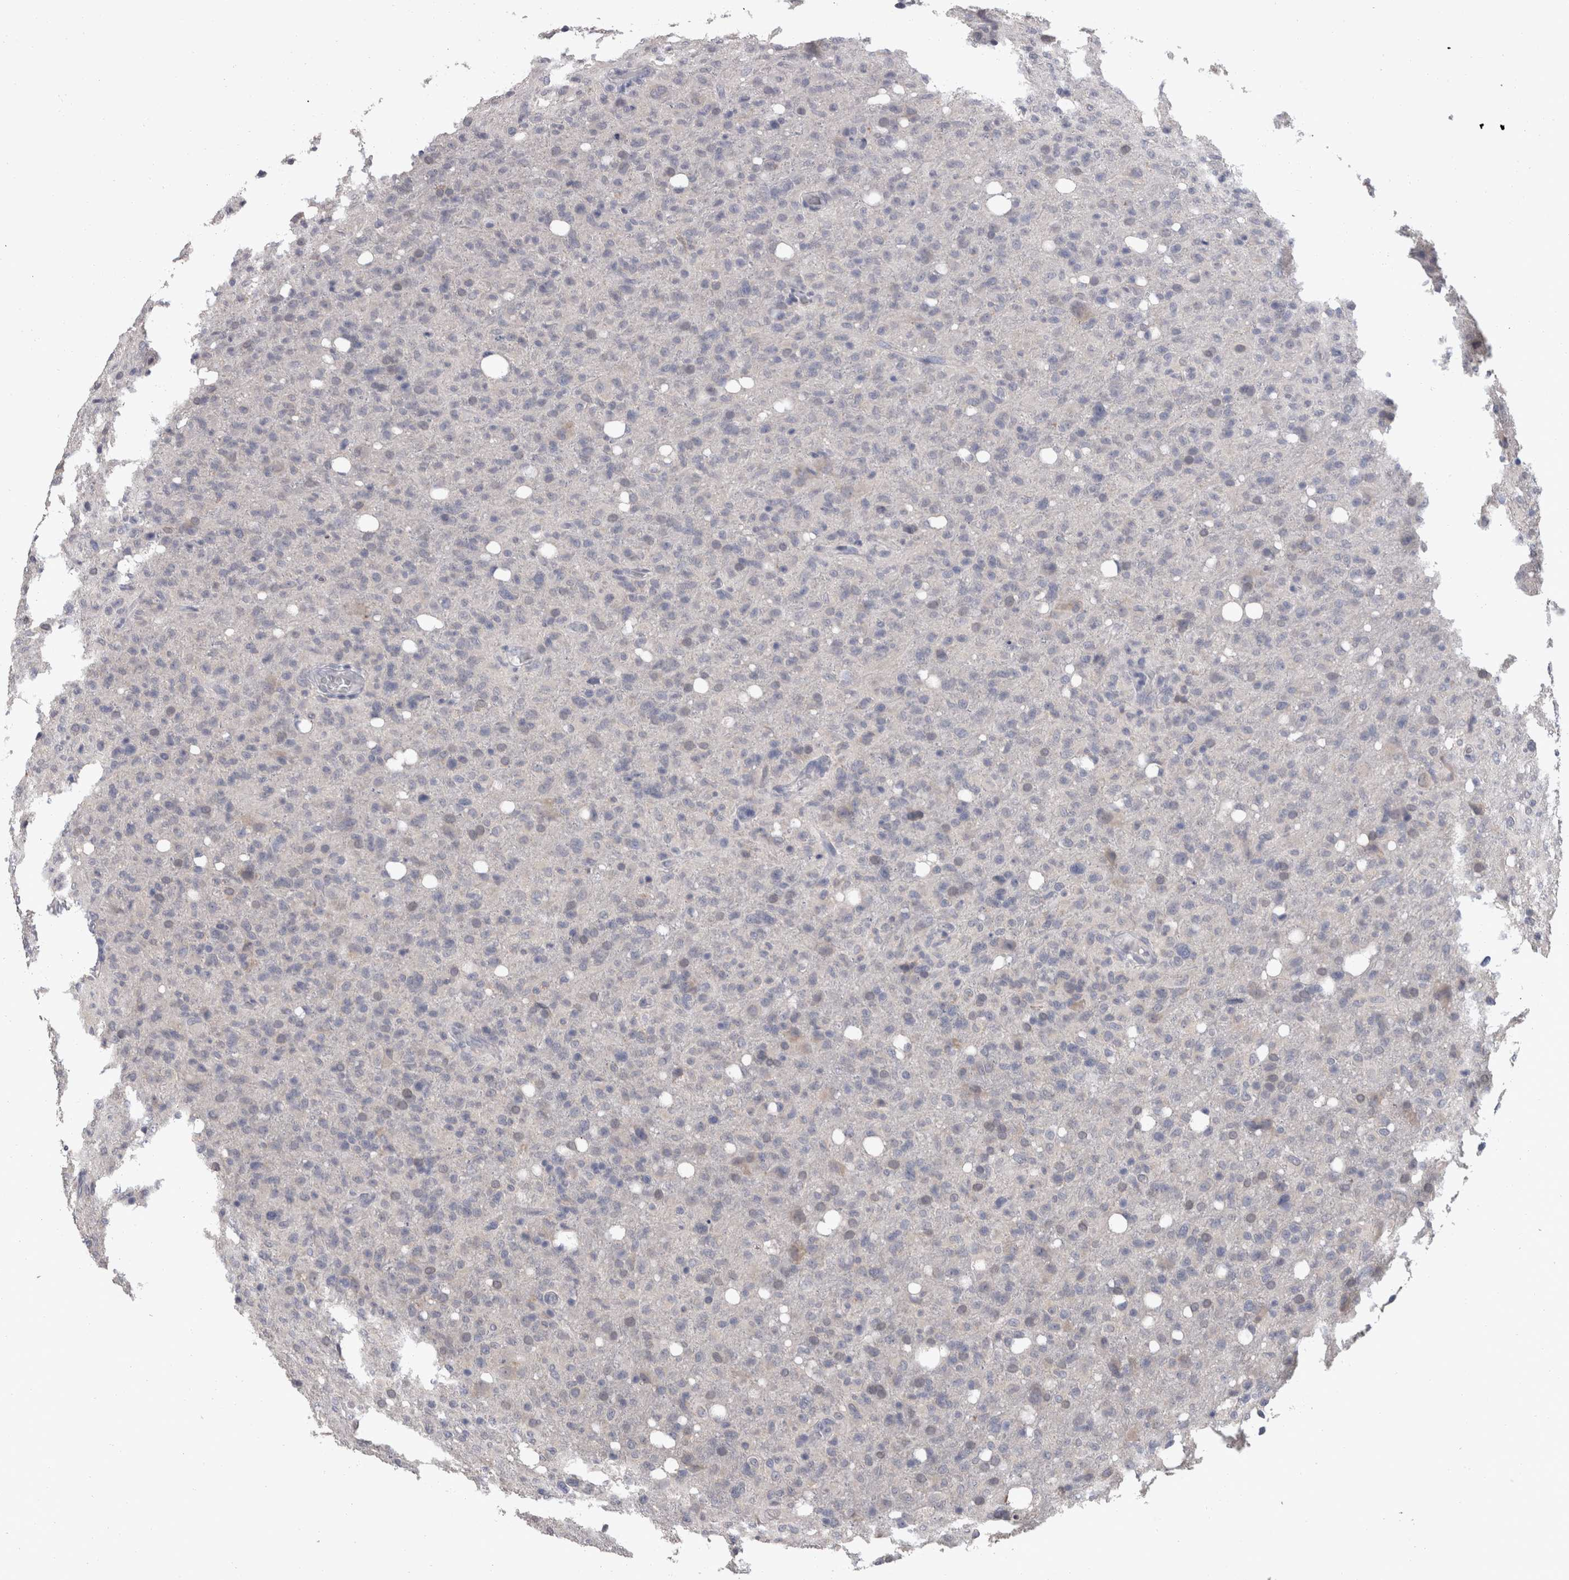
{"staining": {"intensity": "negative", "quantity": "none", "location": "none"}, "tissue": "glioma", "cell_type": "Tumor cells", "image_type": "cancer", "snomed": [{"axis": "morphology", "description": "Glioma, malignant, High grade"}, {"axis": "topography", "description": "Brain"}], "caption": "High magnification brightfield microscopy of glioma stained with DAB (3,3'-diaminobenzidine) (brown) and counterstained with hematoxylin (blue): tumor cells show no significant positivity.", "gene": "FHOD3", "patient": {"sex": "female", "age": 57}}